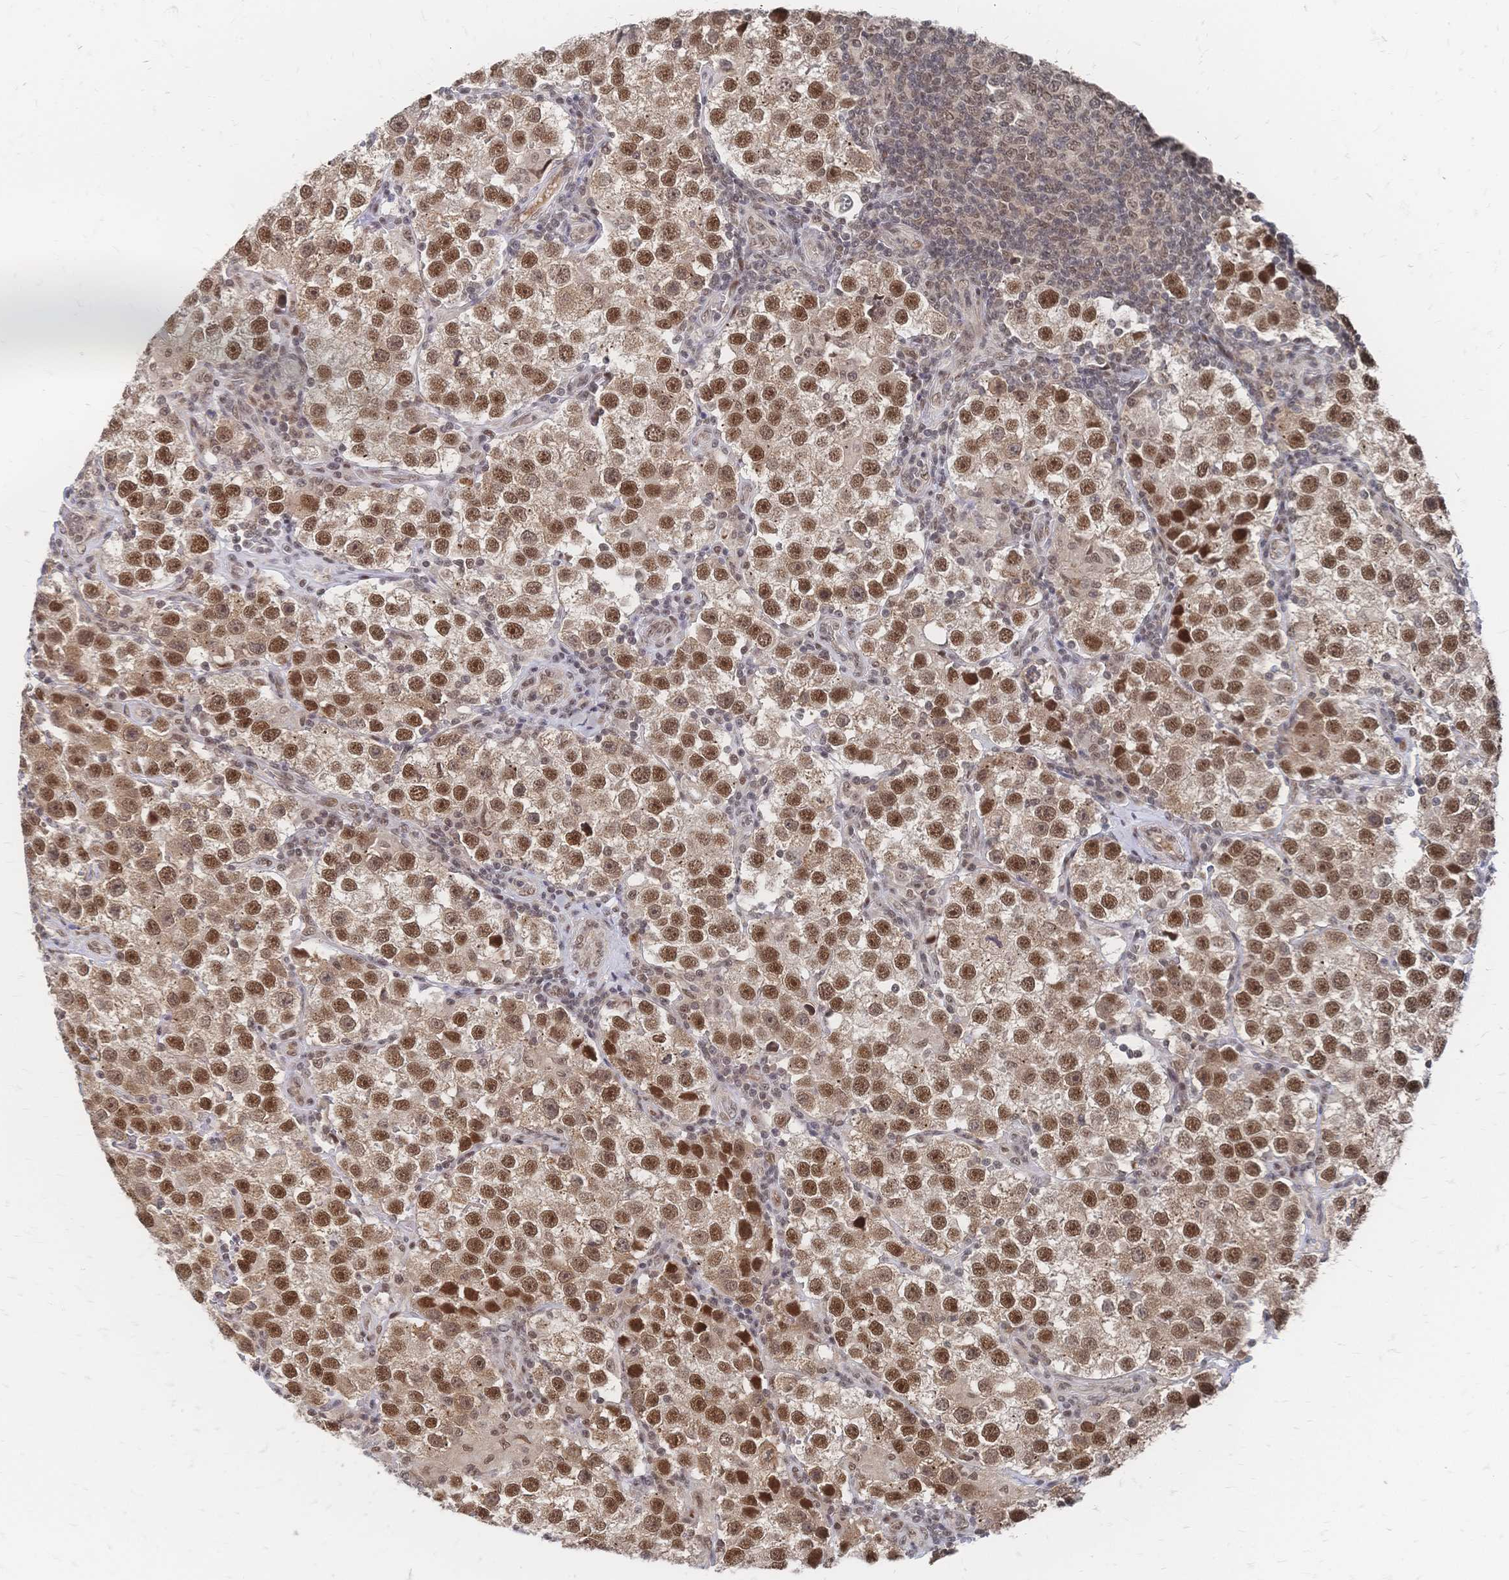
{"staining": {"intensity": "moderate", "quantity": ">75%", "location": "nuclear"}, "tissue": "testis cancer", "cell_type": "Tumor cells", "image_type": "cancer", "snomed": [{"axis": "morphology", "description": "Seminoma, NOS"}, {"axis": "topography", "description": "Testis"}], "caption": "Immunohistochemical staining of testis cancer demonstrates medium levels of moderate nuclear staining in approximately >75% of tumor cells.", "gene": "NELFA", "patient": {"sex": "male", "age": 37}}